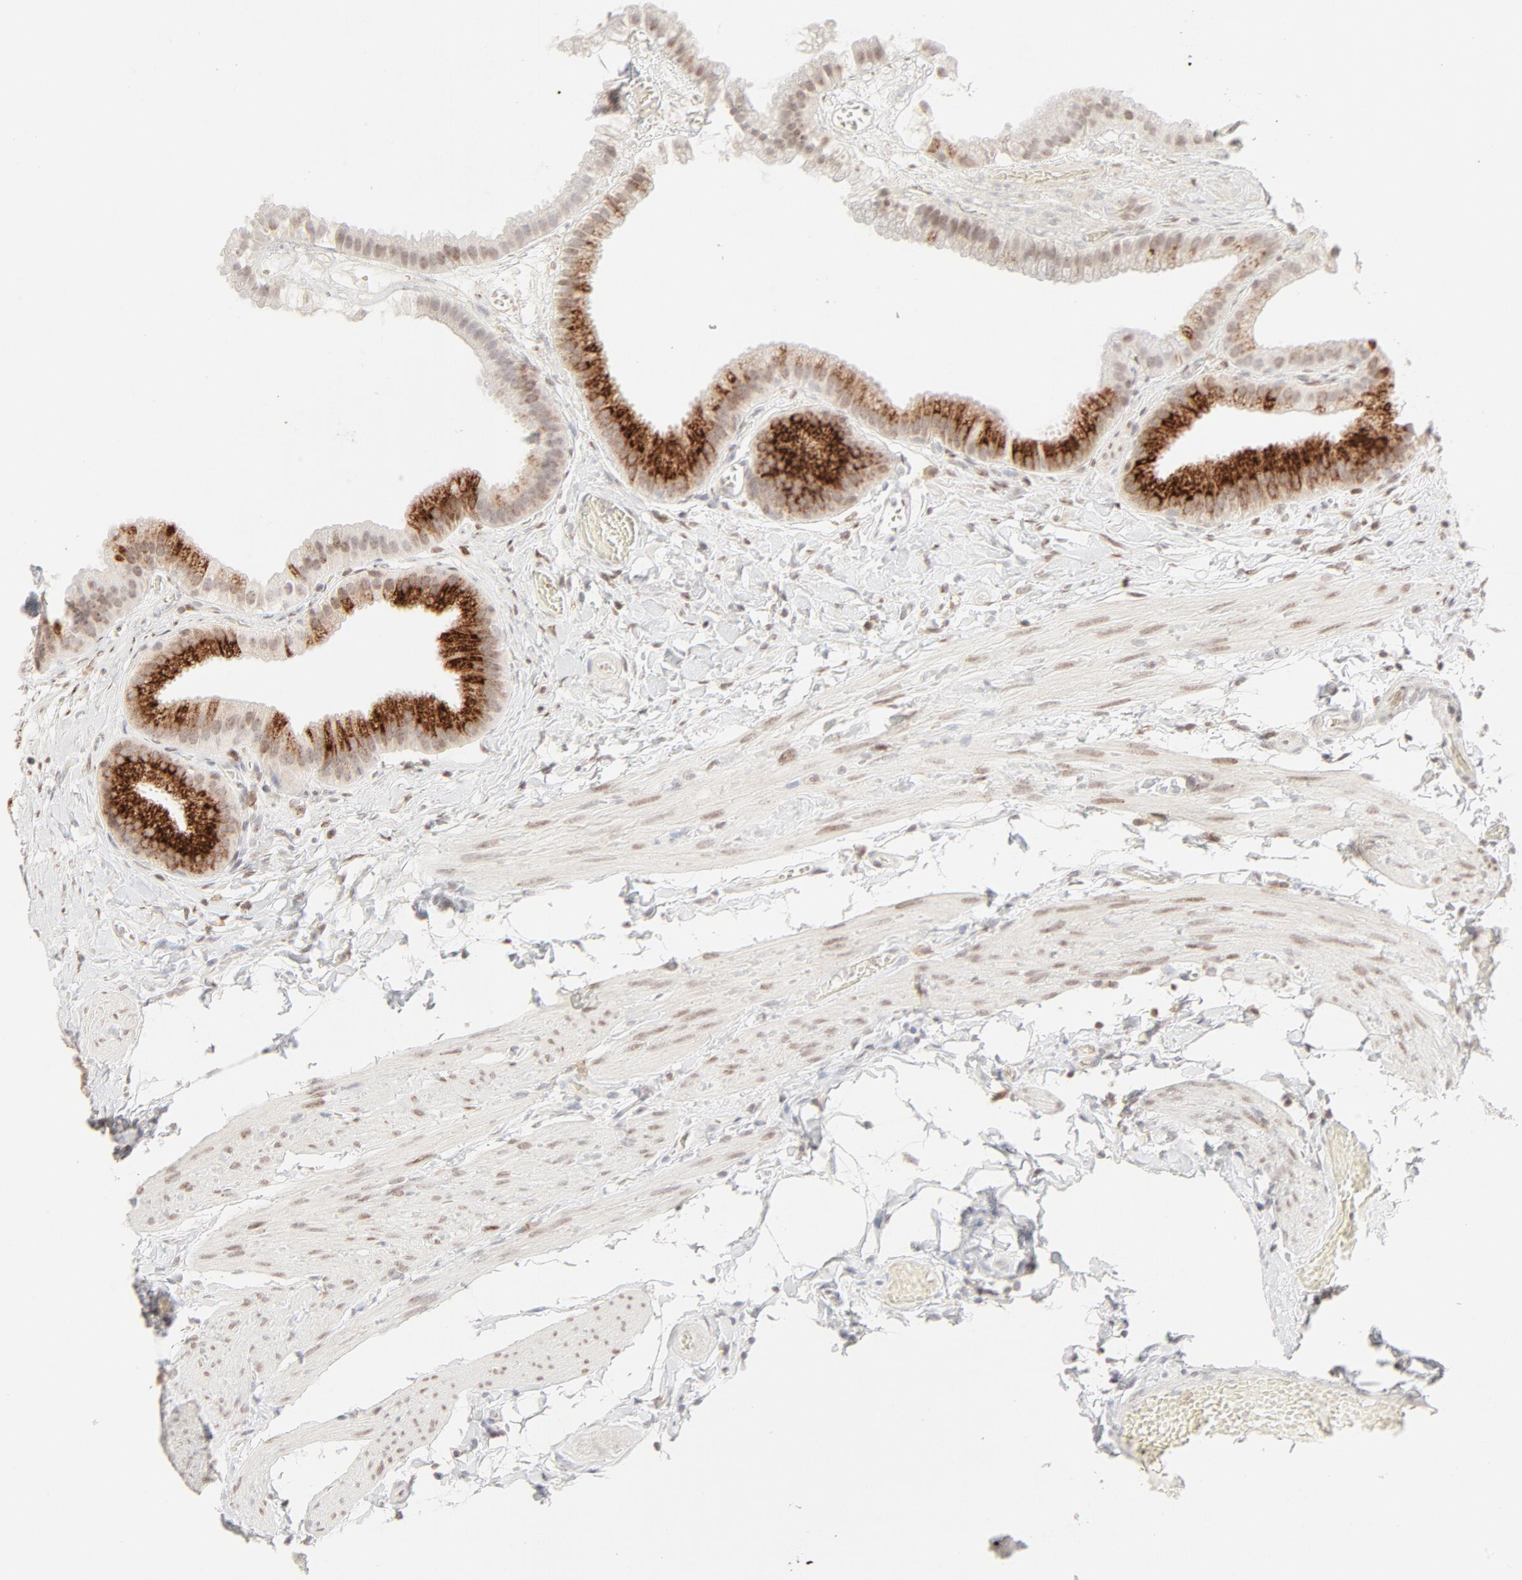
{"staining": {"intensity": "strong", "quantity": "25%-75%", "location": "cytoplasmic/membranous"}, "tissue": "gallbladder", "cell_type": "Glandular cells", "image_type": "normal", "snomed": [{"axis": "morphology", "description": "Normal tissue, NOS"}, {"axis": "topography", "description": "Gallbladder"}], "caption": "This histopathology image shows immunohistochemistry staining of benign gallbladder, with high strong cytoplasmic/membranous positivity in about 25%-75% of glandular cells.", "gene": "PRKCB", "patient": {"sex": "female", "age": 63}}